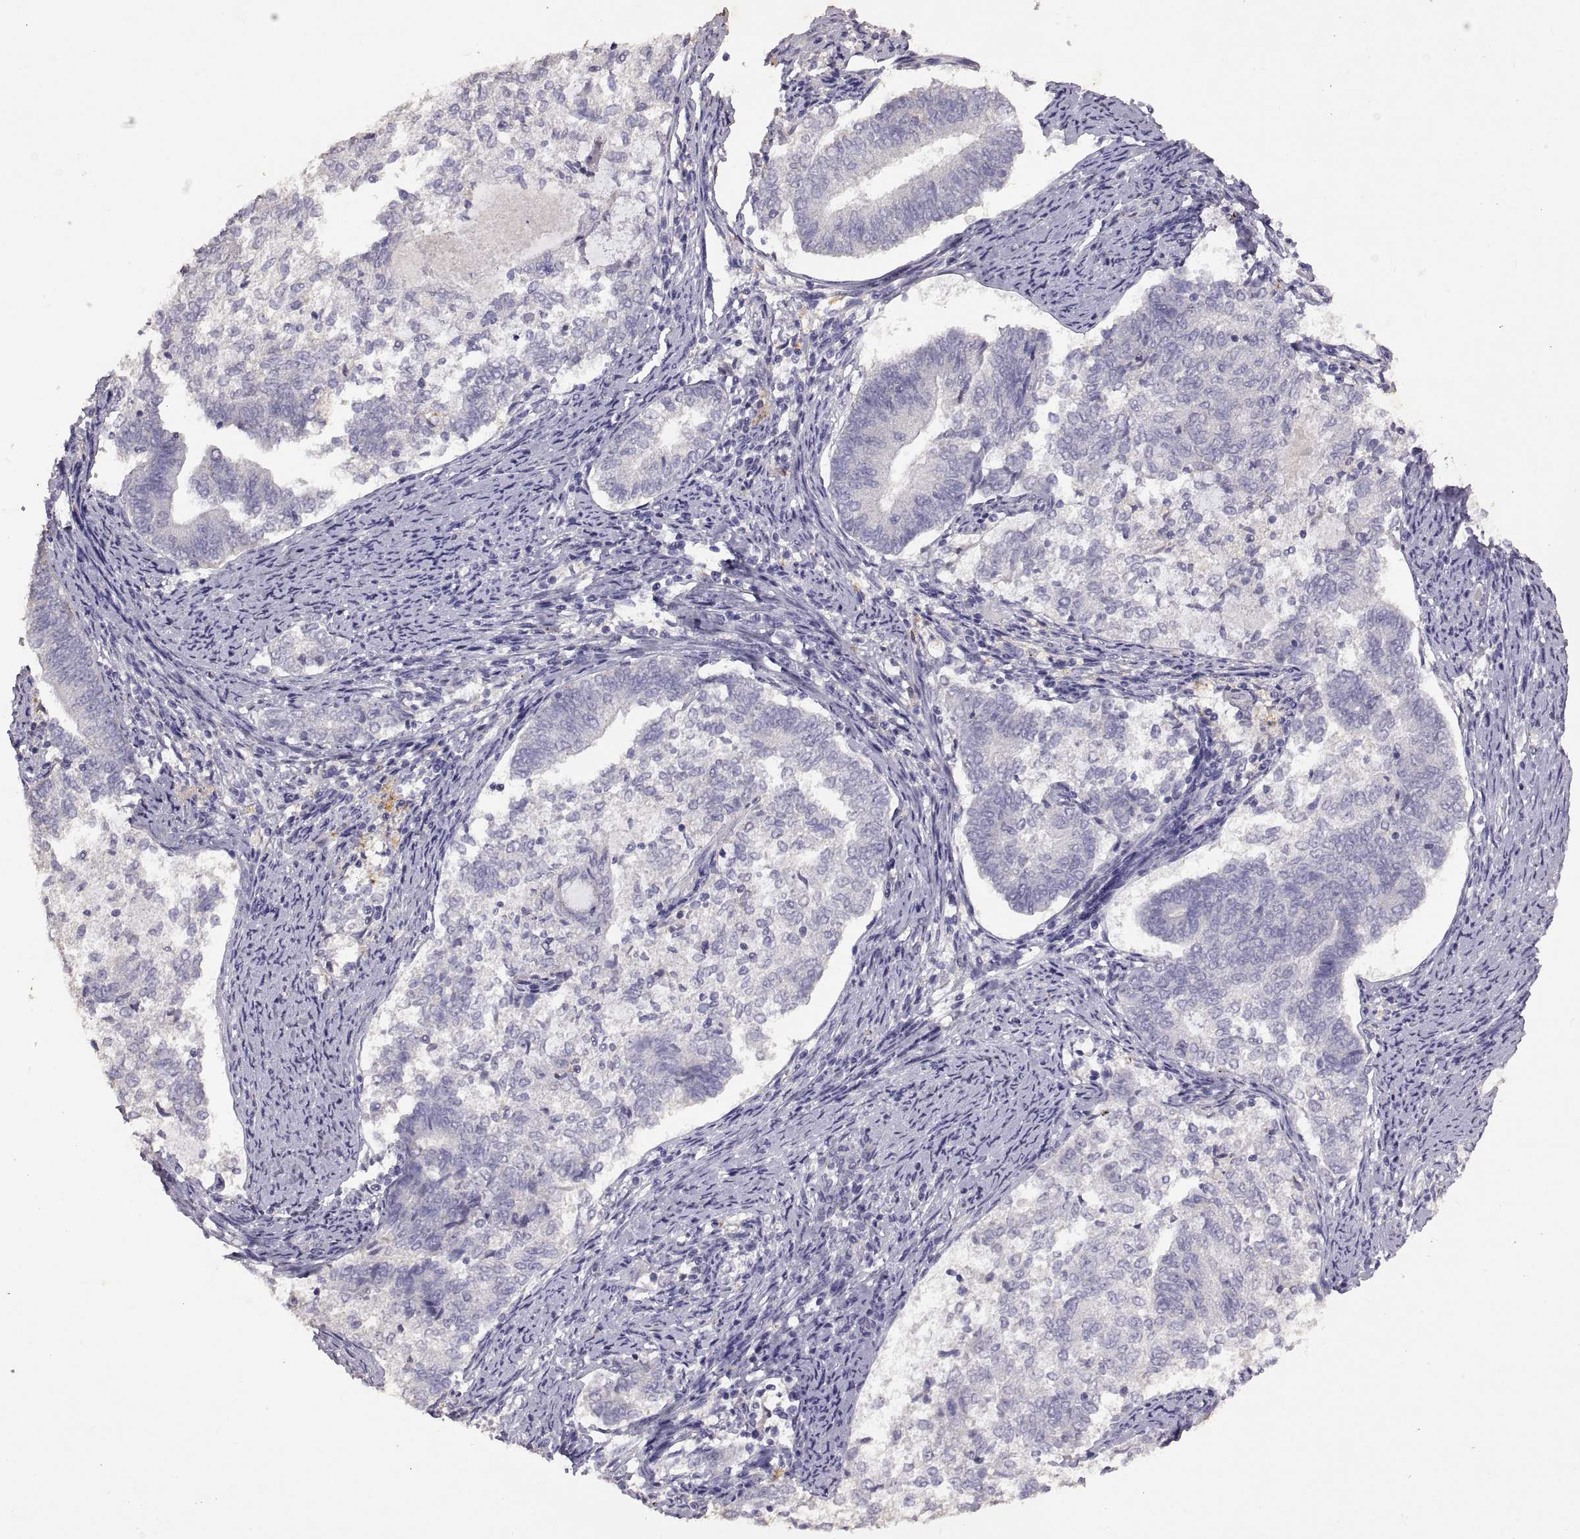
{"staining": {"intensity": "negative", "quantity": "none", "location": "none"}, "tissue": "endometrial cancer", "cell_type": "Tumor cells", "image_type": "cancer", "snomed": [{"axis": "morphology", "description": "Adenocarcinoma, NOS"}, {"axis": "topography", "description": "Endometrium"}], "caption": "Human adenocarcinoma (endometrial) stained for a protein using immunohistochemistry displays no staining in tumor cells.", "gene": "DEFB136", "patient": {"sex": "female", "age": 65}}